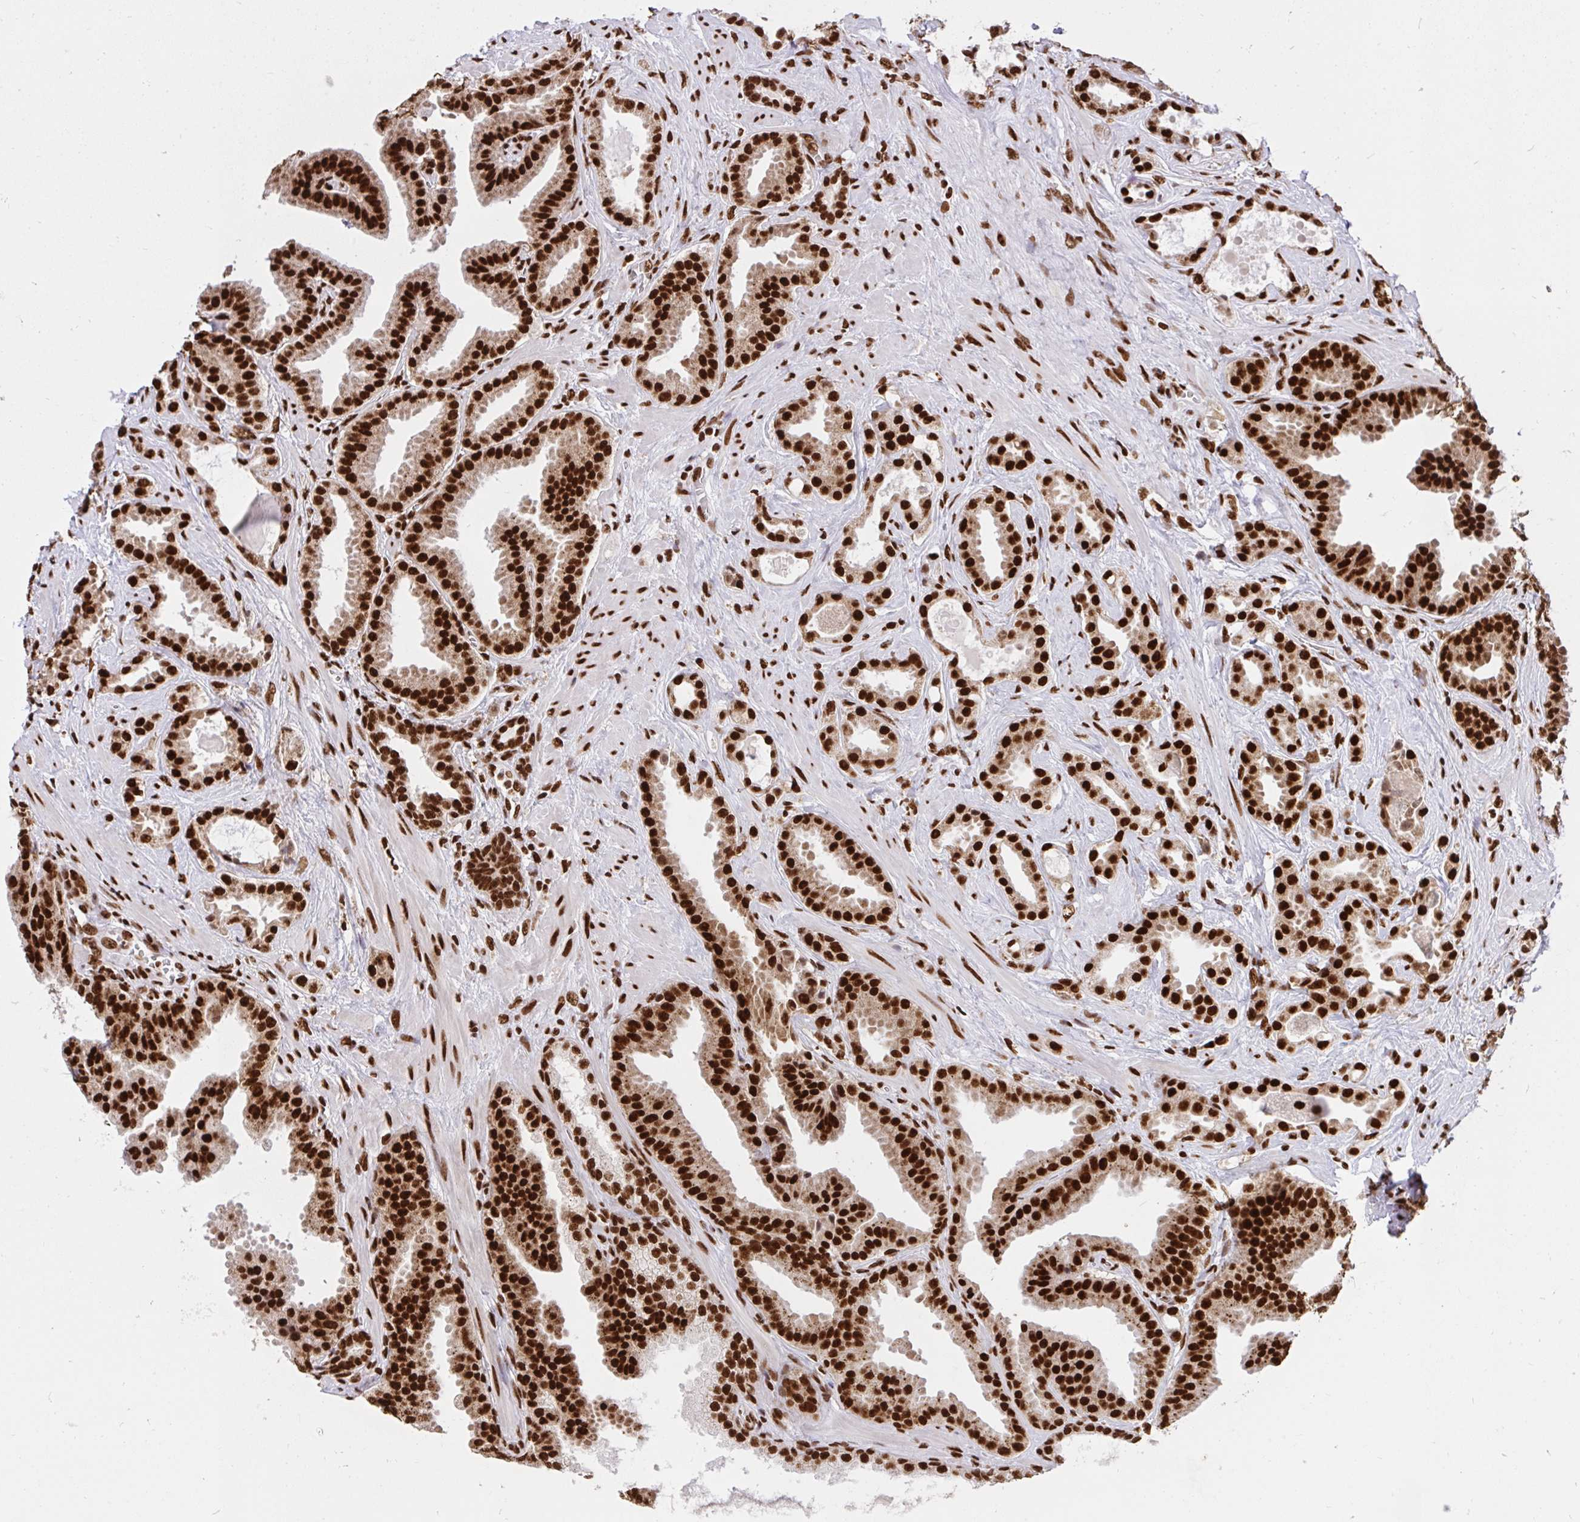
{"staining": {"intensity": "strong", "quantity": ">75%", "location": "nuclear"}, "tissue": "prostate cancer", "cell_type": "Tumor cells", "image_type": "cancer", "snomed": [{"axis": "morphology", "description": "Adenocarcinoma, Low grade"}, {"axis": "topography", "description": "Prostate"}], "caption": "Immunohistochemistry of human prostate cancer demonstrates high levels of strong nuclear positivity in approximately >75% of tumor cells.", "gene": "HNRNPL", "patient": {"sex": "male", "age": 62}}